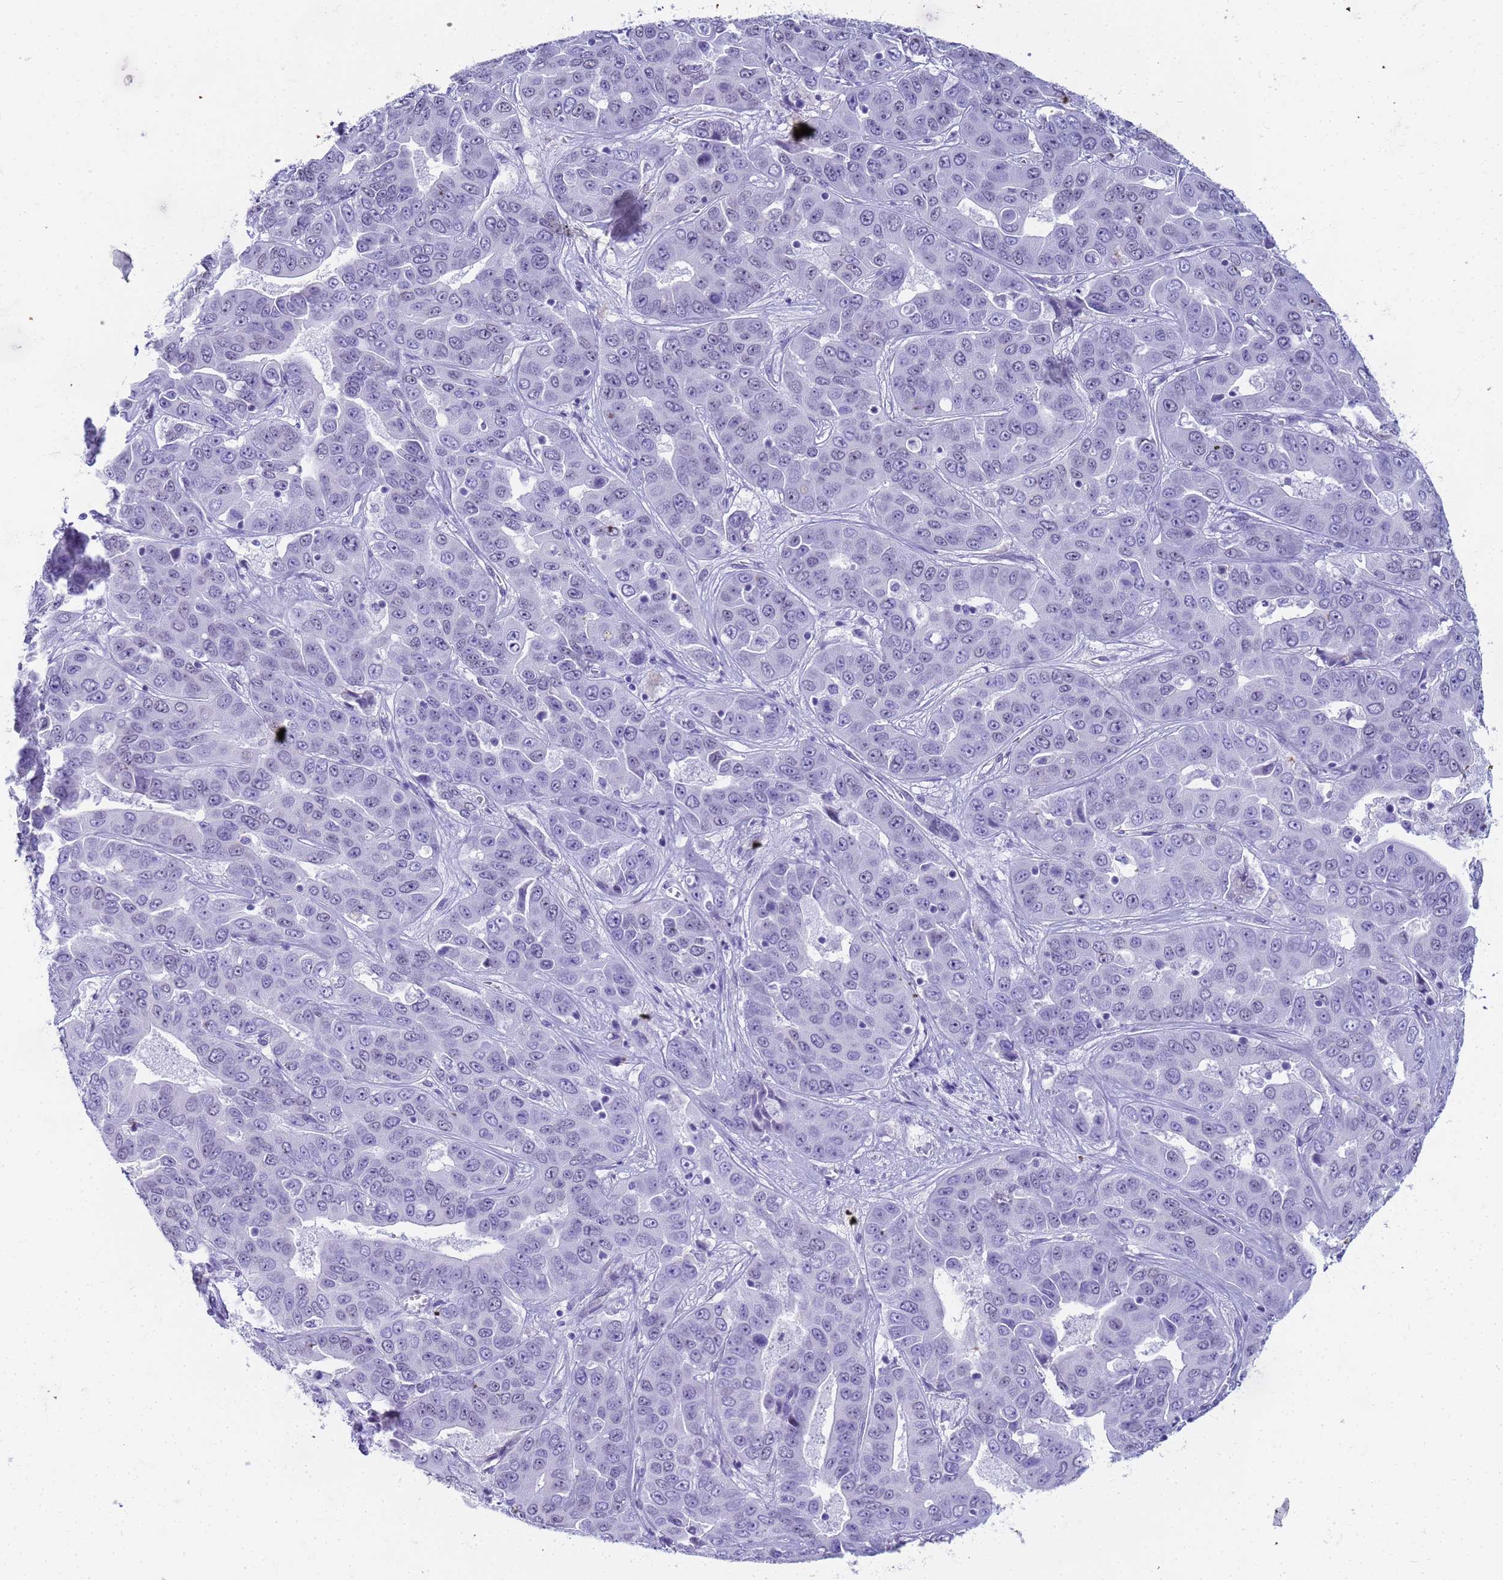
{"staining": {"intensity": "negative", "quantity": "none", "location": "none"}, "tissue": "liver cancer", "cell_type": "Tumor cells", "image_type": "cancer", "snomed": [{"axis": "morphology", "description": "Cholangiocarcinoma"}, {"axis": "topography", "description": "Liver"}], "caption": "A high-resolution image shows immunohistochemistry staining of liver cancer (cholangiocarcinoma), which shows no significant staining in tumor cells.", "gene": "SLC7A9", "patient": {"sex": "female", "age": 52}}